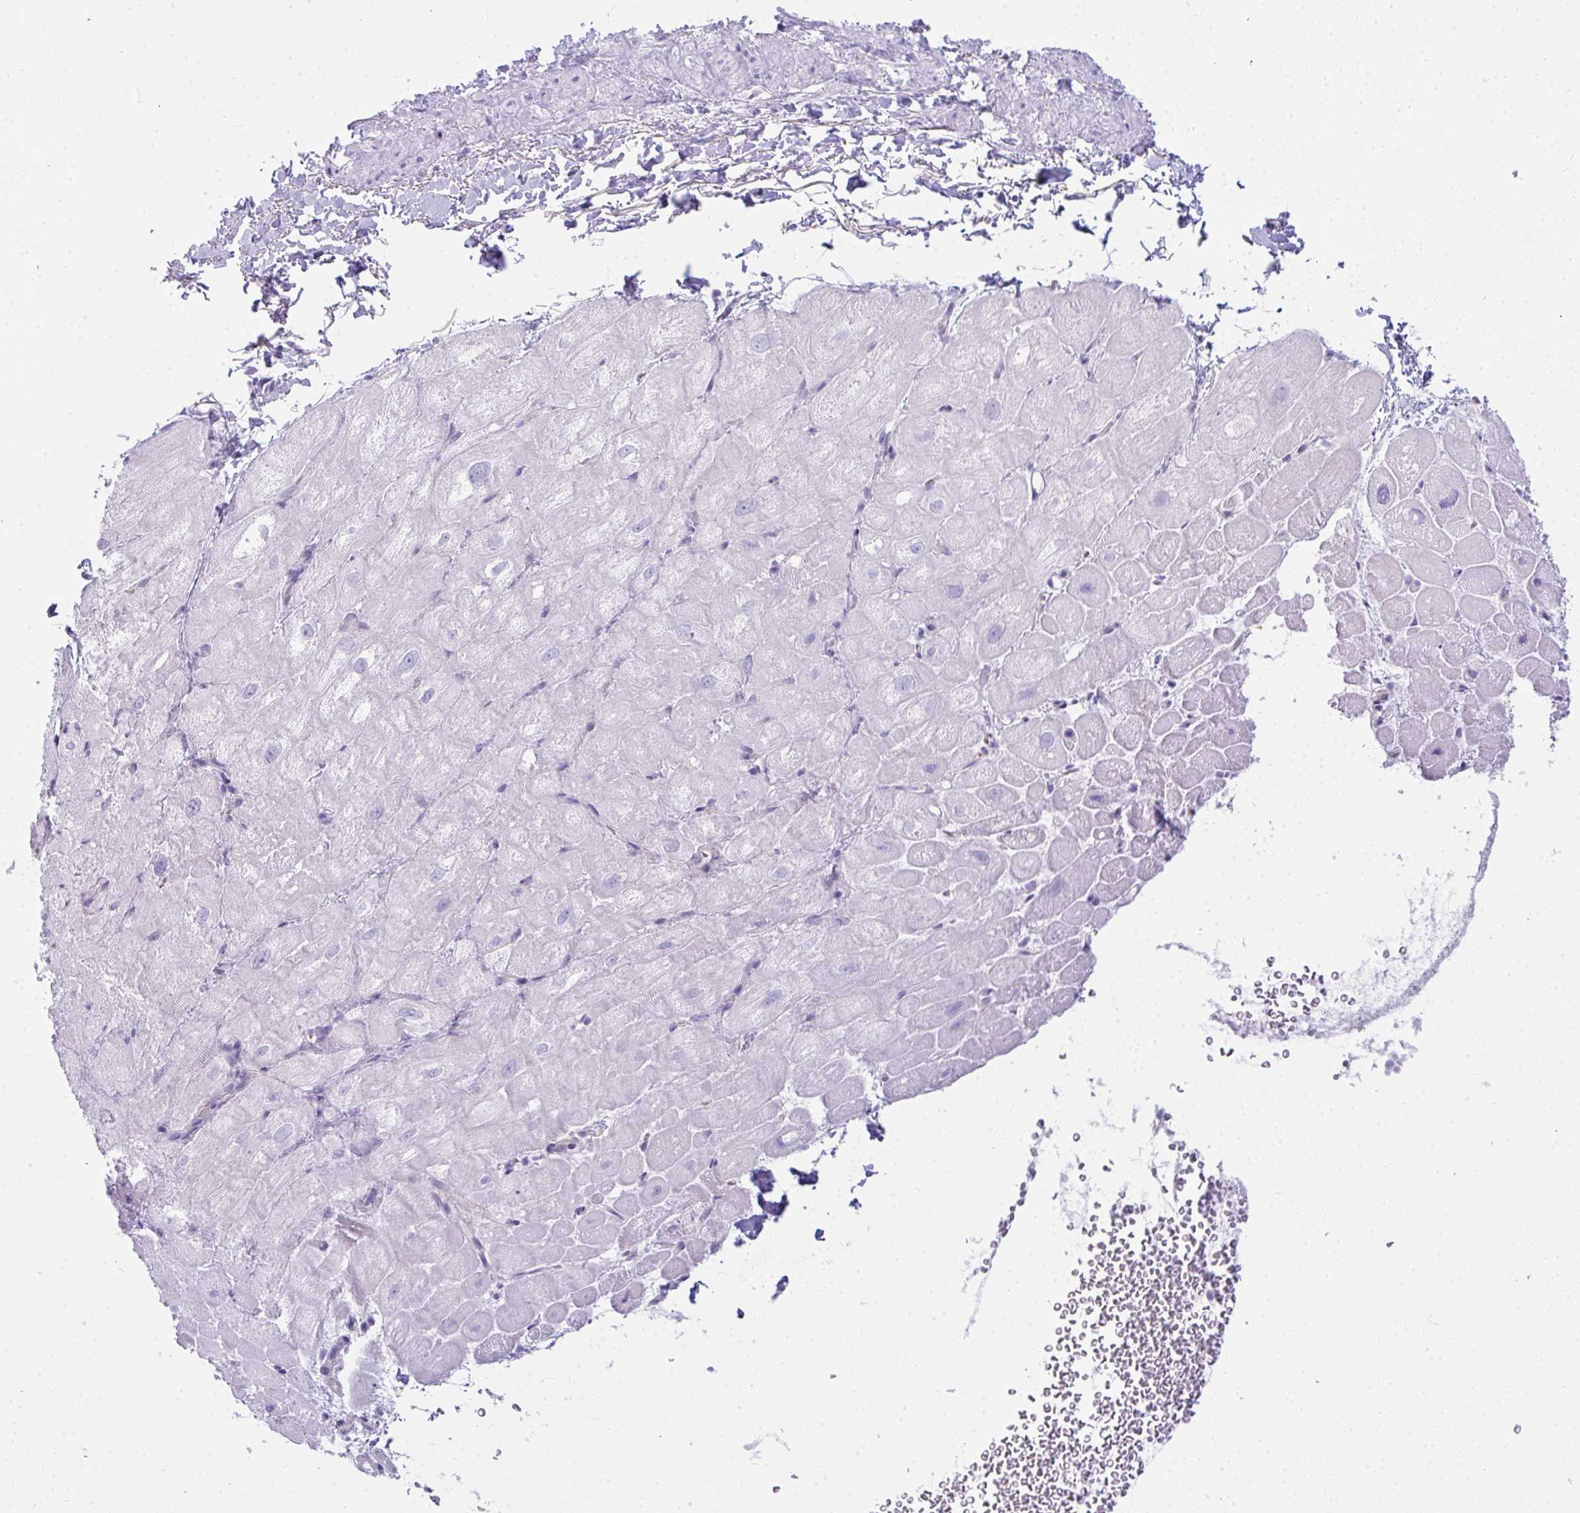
{"staining": {"intensity": "negative", "quantity": "none", "location": "none"}, "tissue": "heart muscle", "cell_type": "Cardiomyocytes", "image_type": "normal", "snomed": [{"axis": "morphology", "description": "Normal tissue, NOS"}, {"axis": "topography", "description": "Heart"}], "caption": "The micrograph demonstrates no staining of cardiomyocytes in normal heart muscle. Nuclei are stained in blue.", "gene": "RASL10A", "patient": {"sex": "male", "age": 62}}